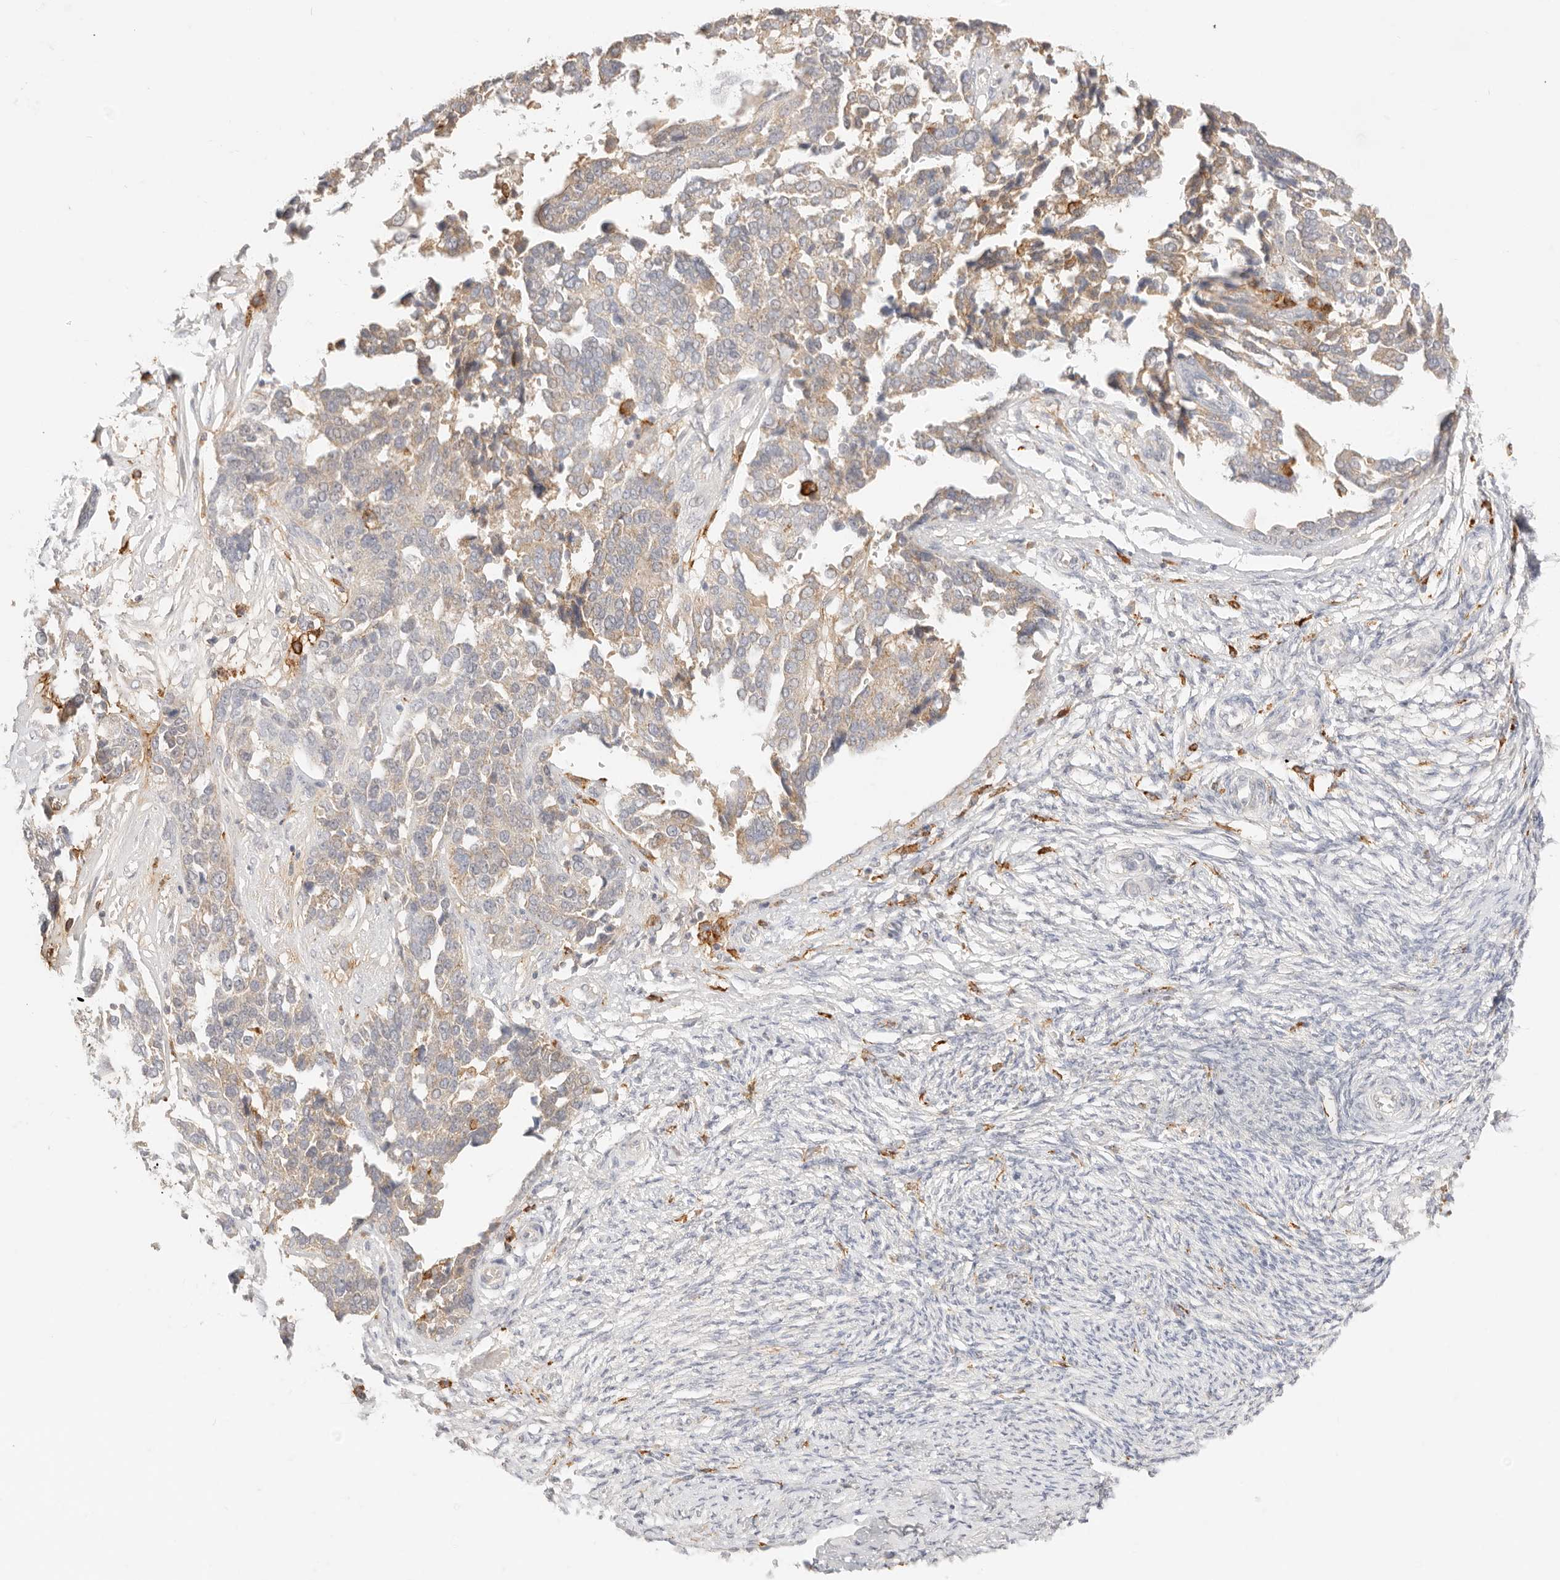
{"staining": {"intensity": "weak", "quantity": ">75%", "location": "cytoplasmic/membranous"}, "tissue": "ovarian cancer", "cell_type": "Tumor cells", "image_type": "cancer", "snomed": [{"axis": "morphology", "description": "Cystadenocarcinoma, serous, NOS"}, {"axis": "topography", "description": "Ovary"}], "caption": "A micrograph of ovarian cancer stained for a protein demonstrates weak cytoplasmic/membranous brown staining in tumor cells.", "gene": "HK2", "patient": {"sex": "female", "age": 44}}